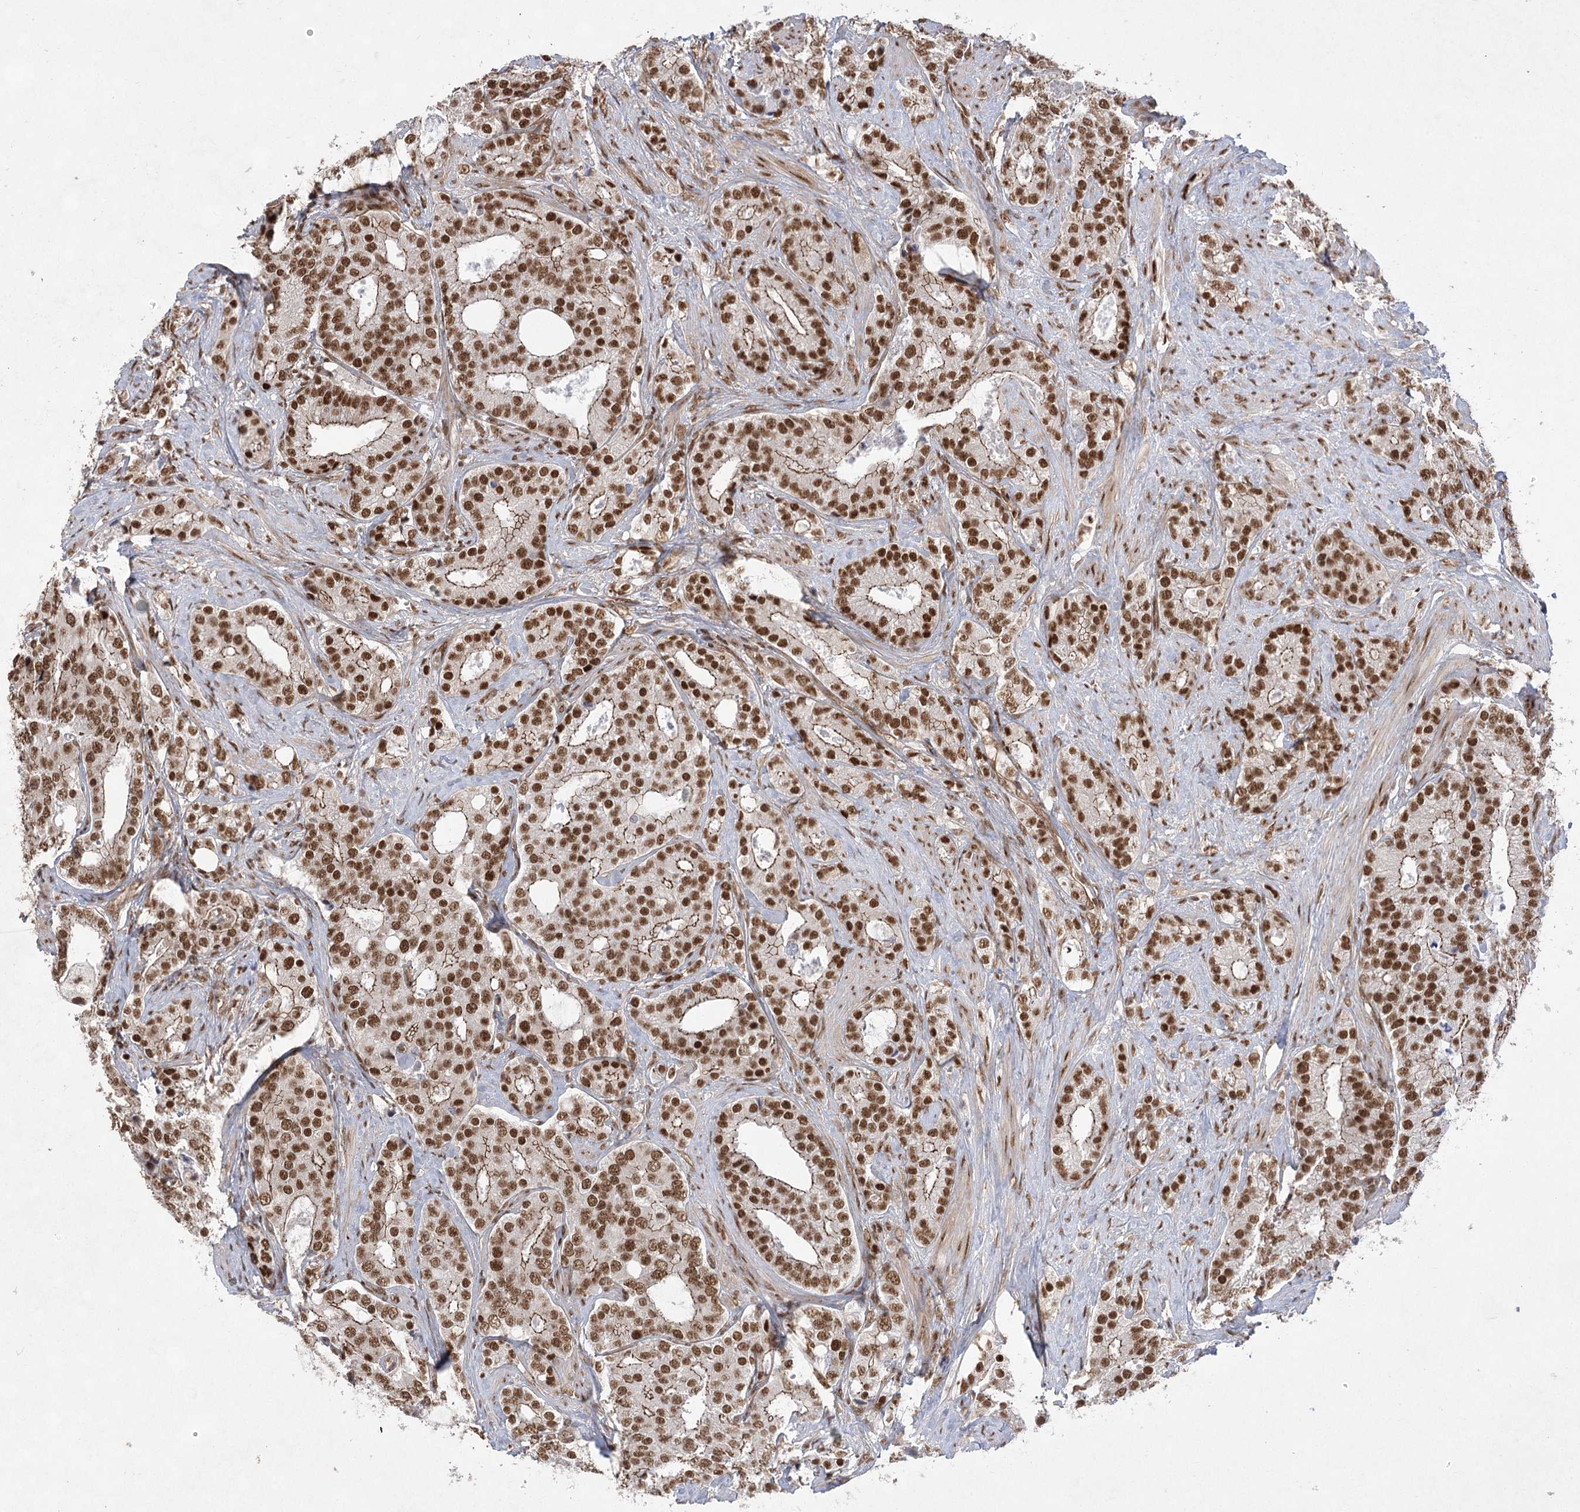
{"staining": {"intensity": "strong", "quantity": ">75%", "location": "nuclear"}, "tissue": "prostate cancer", "cell_type": "Tumor cells", "image_type": "cancer", "snomed": [{"axis": "morphology", "description": "Adenocarcinoma, High grade"}, {"axis": "topography", "description": "Prostate and seminal vesicle, NOS"}], "caption": "Tumor cells reveal high levels of strong nuclear positivity in approximately >75% of cells in prostate cancer (high-grade adenocarcinoma).", "gene": "ZCCHC8", "patient": {"sex": "male", "age": 67}}